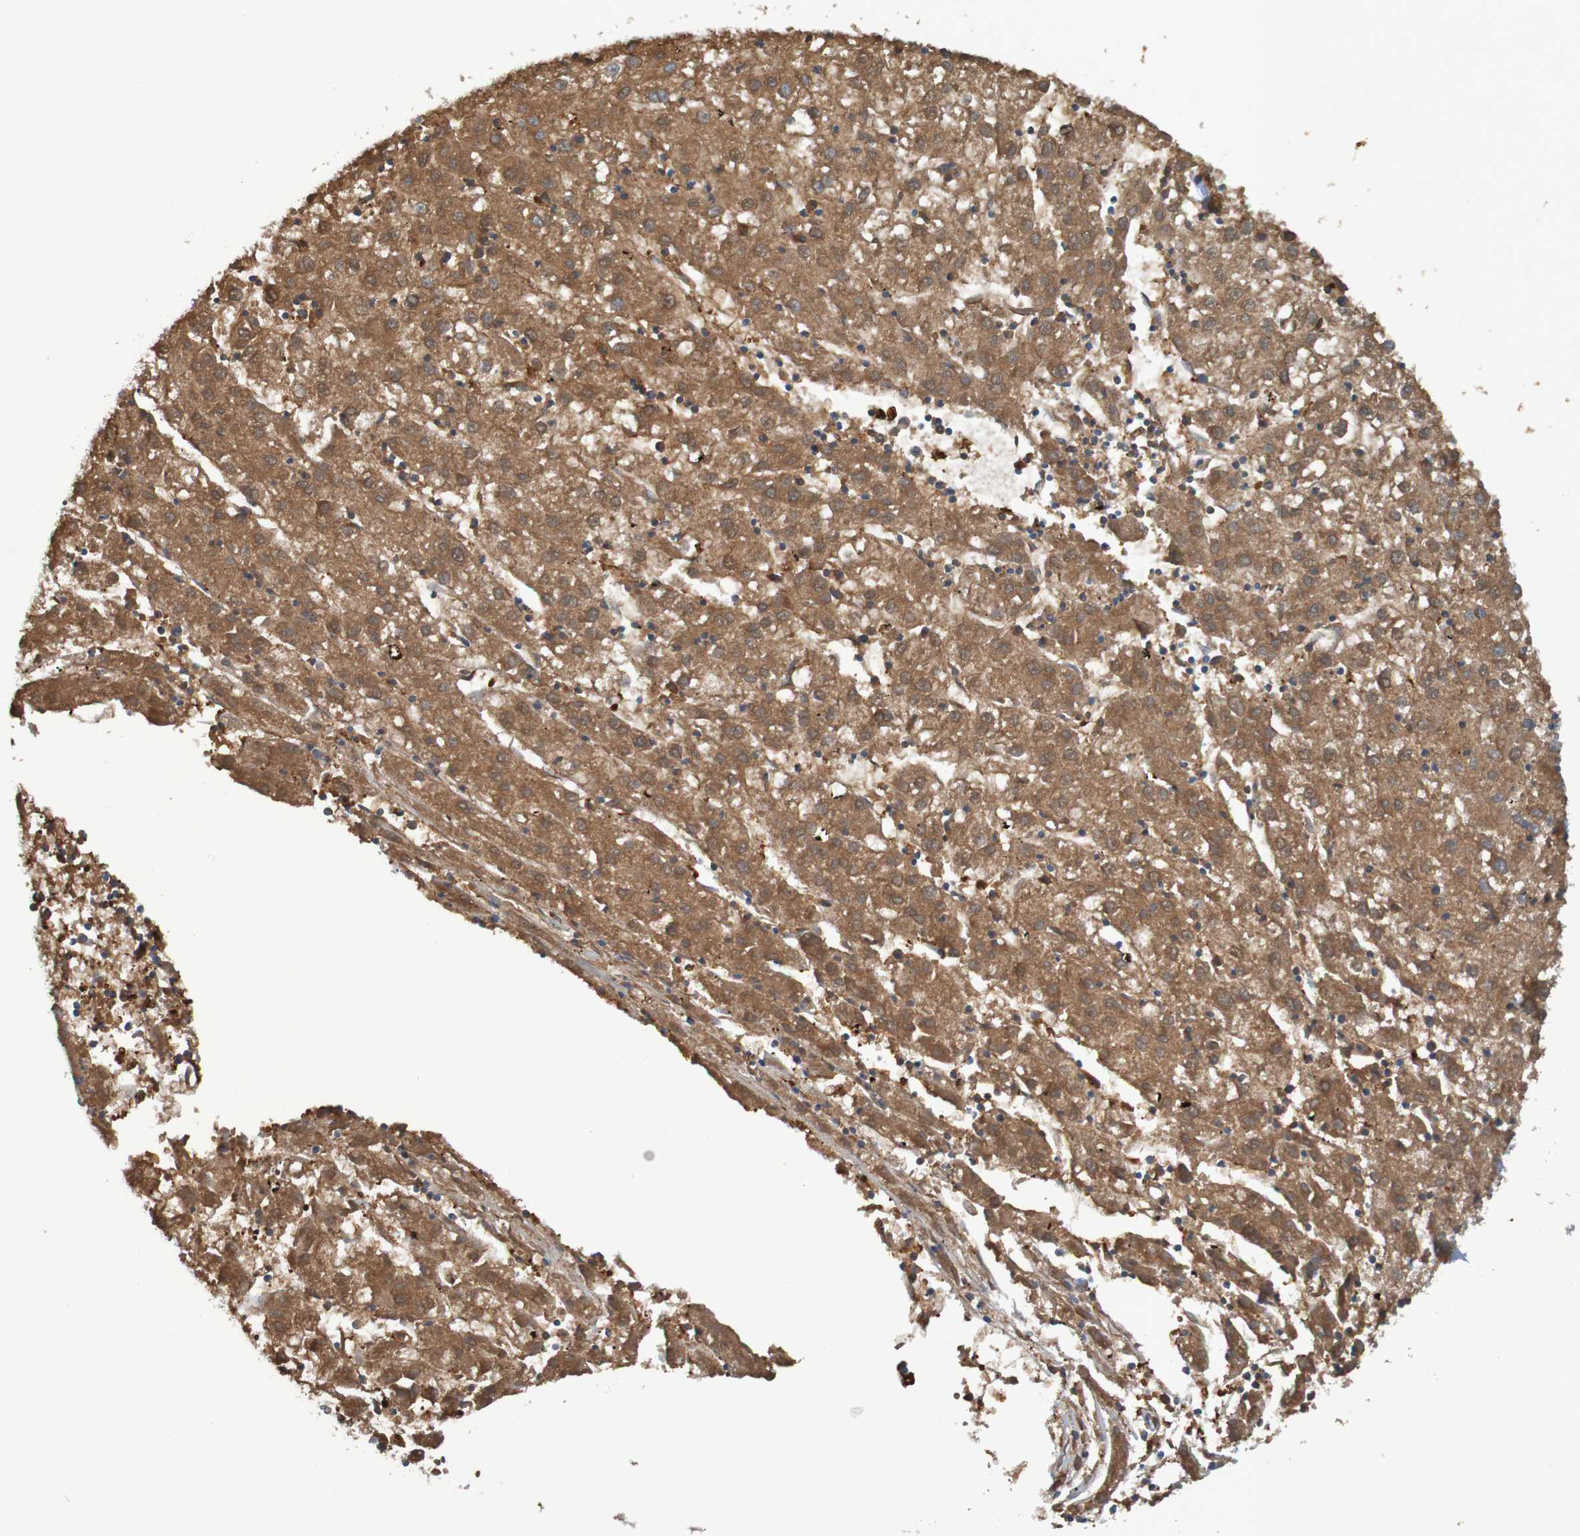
{"staining": {"intensity": "moderate", "quantity": ">75%", "location": "cytoplasmic/membranous"}, "tissue": "liver cancer", "cell_type": "Tumor cells", "image_type": "cancer", "snomed": [{"axis": "morphology", "description": "Carcinoma, Hepatocellular, NOS"}, {"axis": "topography", "description": "Liver"}], "caption": "Protein expression analysis of liver cancer (hepatocellular carcinoma) exhibits moderate cytoplasmic/membranous positivity in approximately >75% of tumor cells.", "gene": "DNAJC4", "patient": {"sex": "male", "age": 72}}